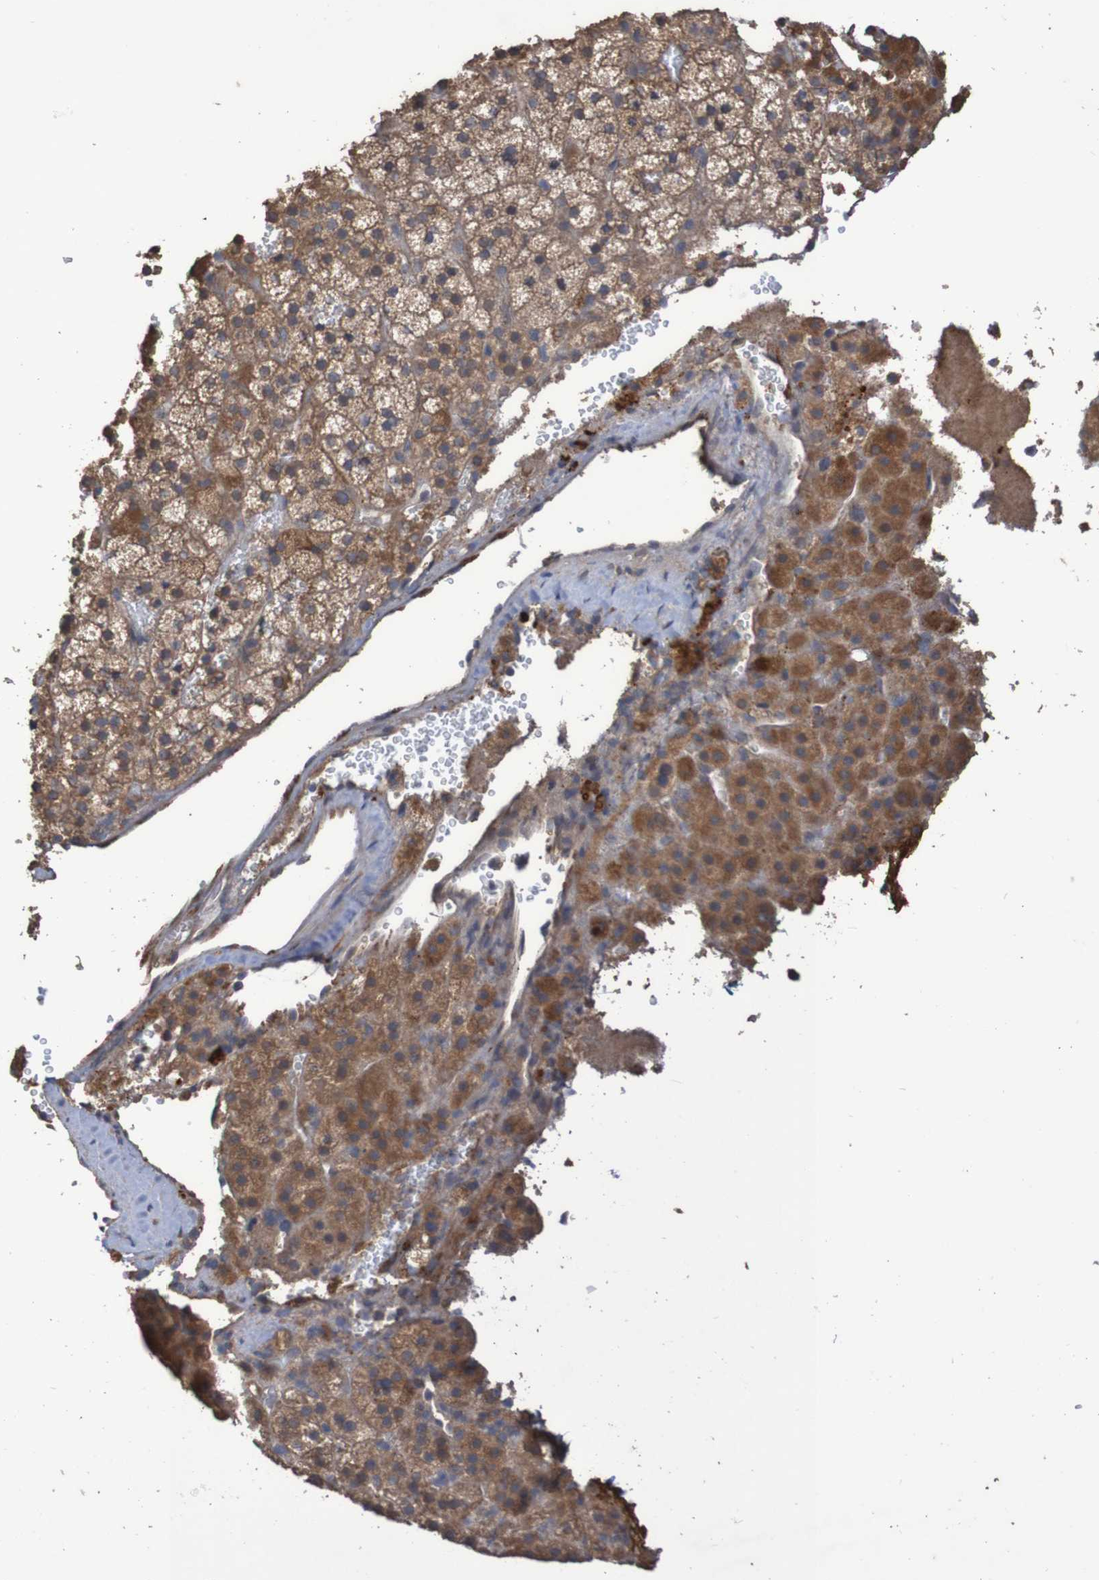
{"staining": {"intensity": "moderate", "quantity": ">75%", "location": "cytoplasmic/membranous"}, "tissue": "adrenal gland", "cell_type": "Glandular cells", "image_type": "normal", "snomed": [{"axis": "morphology", "description": "Normal tissue, NOS"}, {"axis": "topography", "description": "Adrenal gland"}], "caption": "This is a photomicrograph of immunohistochemistry staining of unremarkable adrenal gland, which shows moderate expression in the cytoplasmic/membranous of glandular cells.", "gene": "PHYH", "patient": {"sex": "female", "age": 59}}